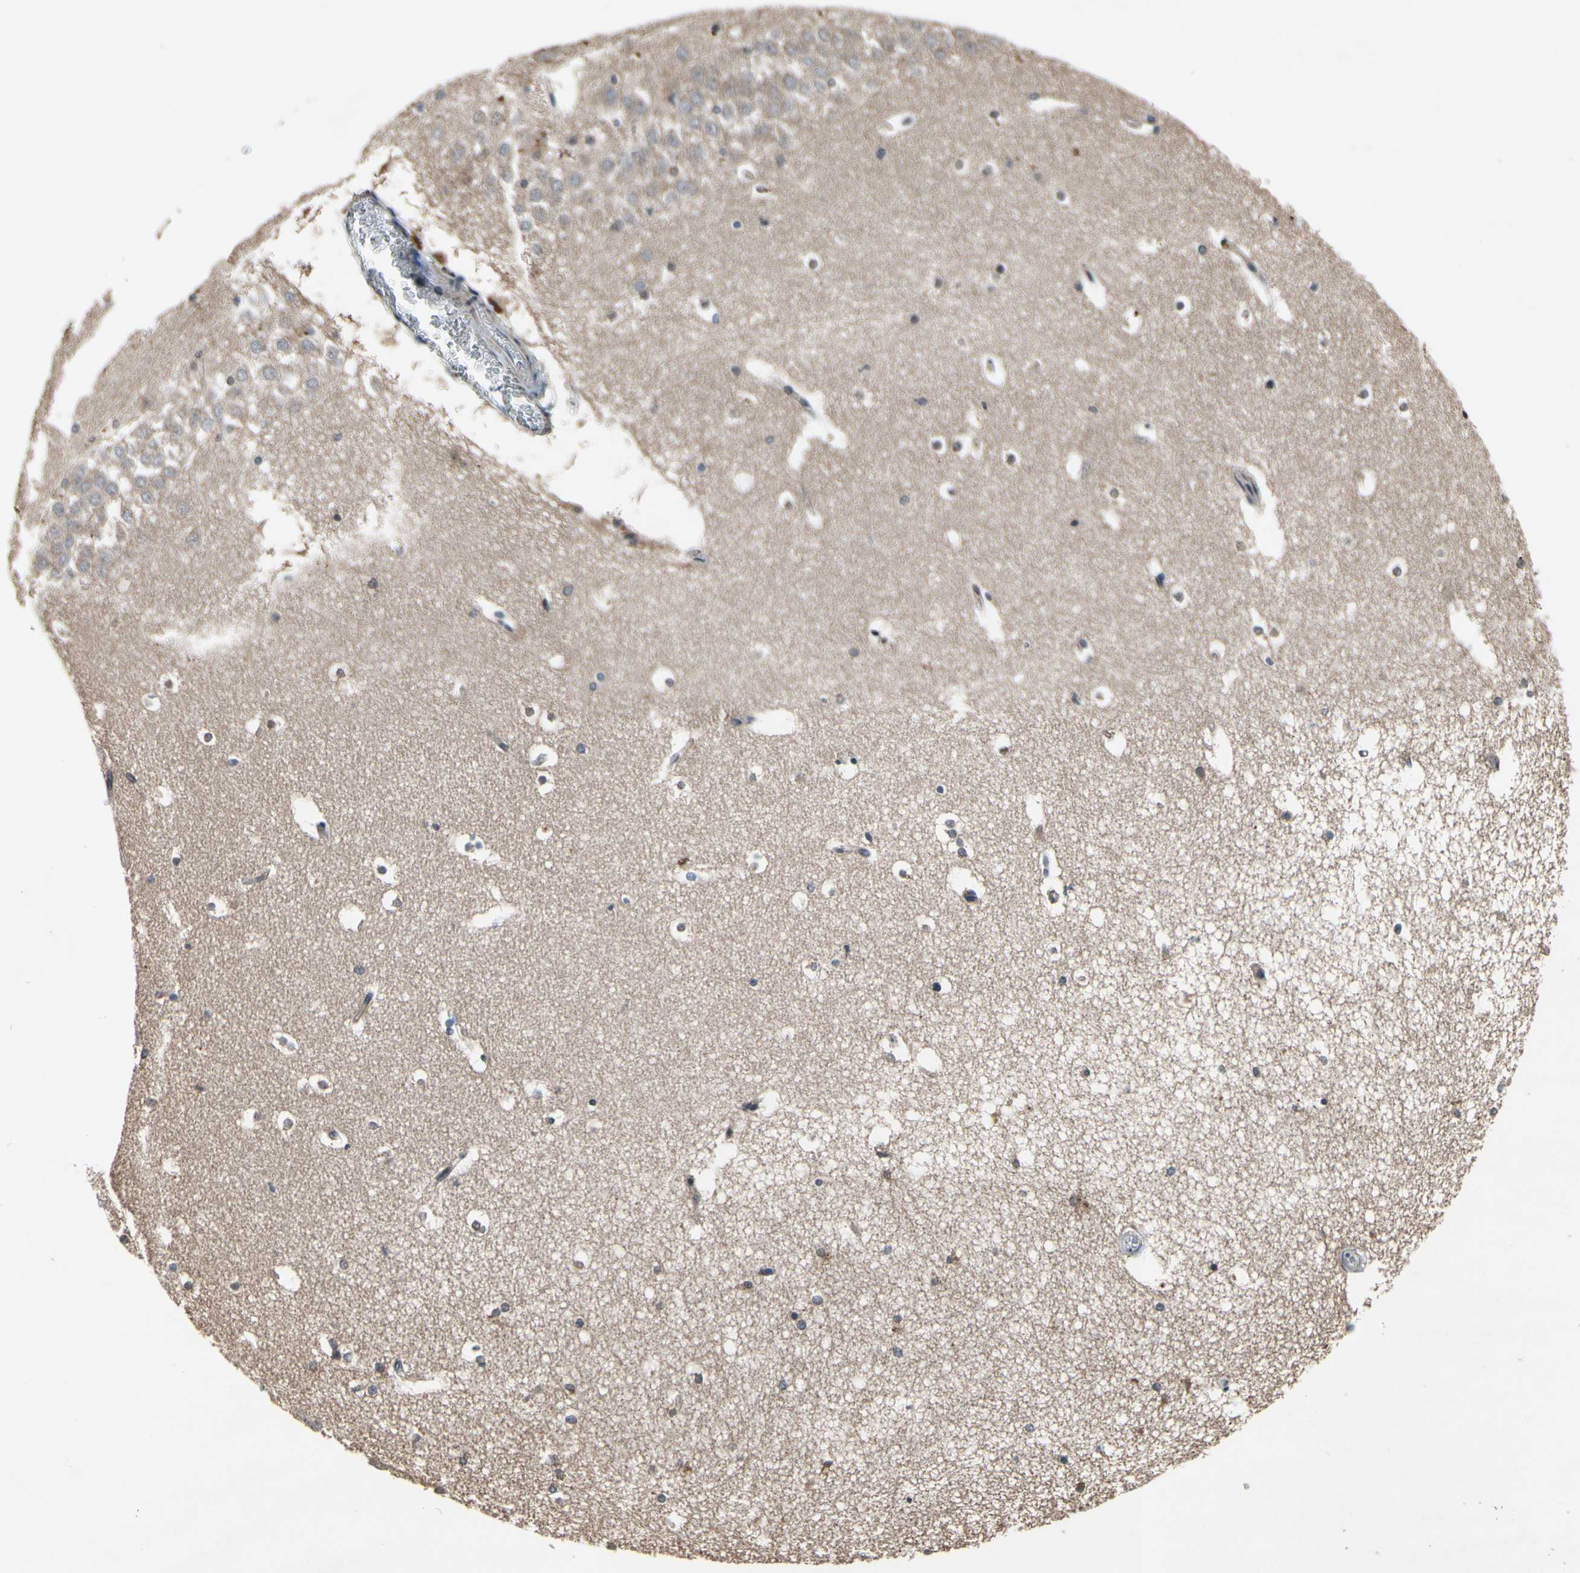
{"staining": {"intensity": "moderate", "quantity": "<25%", "location": "cytoplasmic/membranous"}, "tissue": "hippocampus", "cell_type": "Glial cells", "image_type": "normal", "snomed": [{"axis": "morphology", "description": "Normal tissue, NOS"}, {"axis": "topography", "description": "Hippocampus"}], "caption": "A micrograph showing moderate cytoplasmic/membranous positivity in about <25% of glial cells in unremarkable hippocampus, as visualized by brown immunohistochemical staining.", "gene": "MBTPS2", "patient": {"sex": "male", "age": 45}}